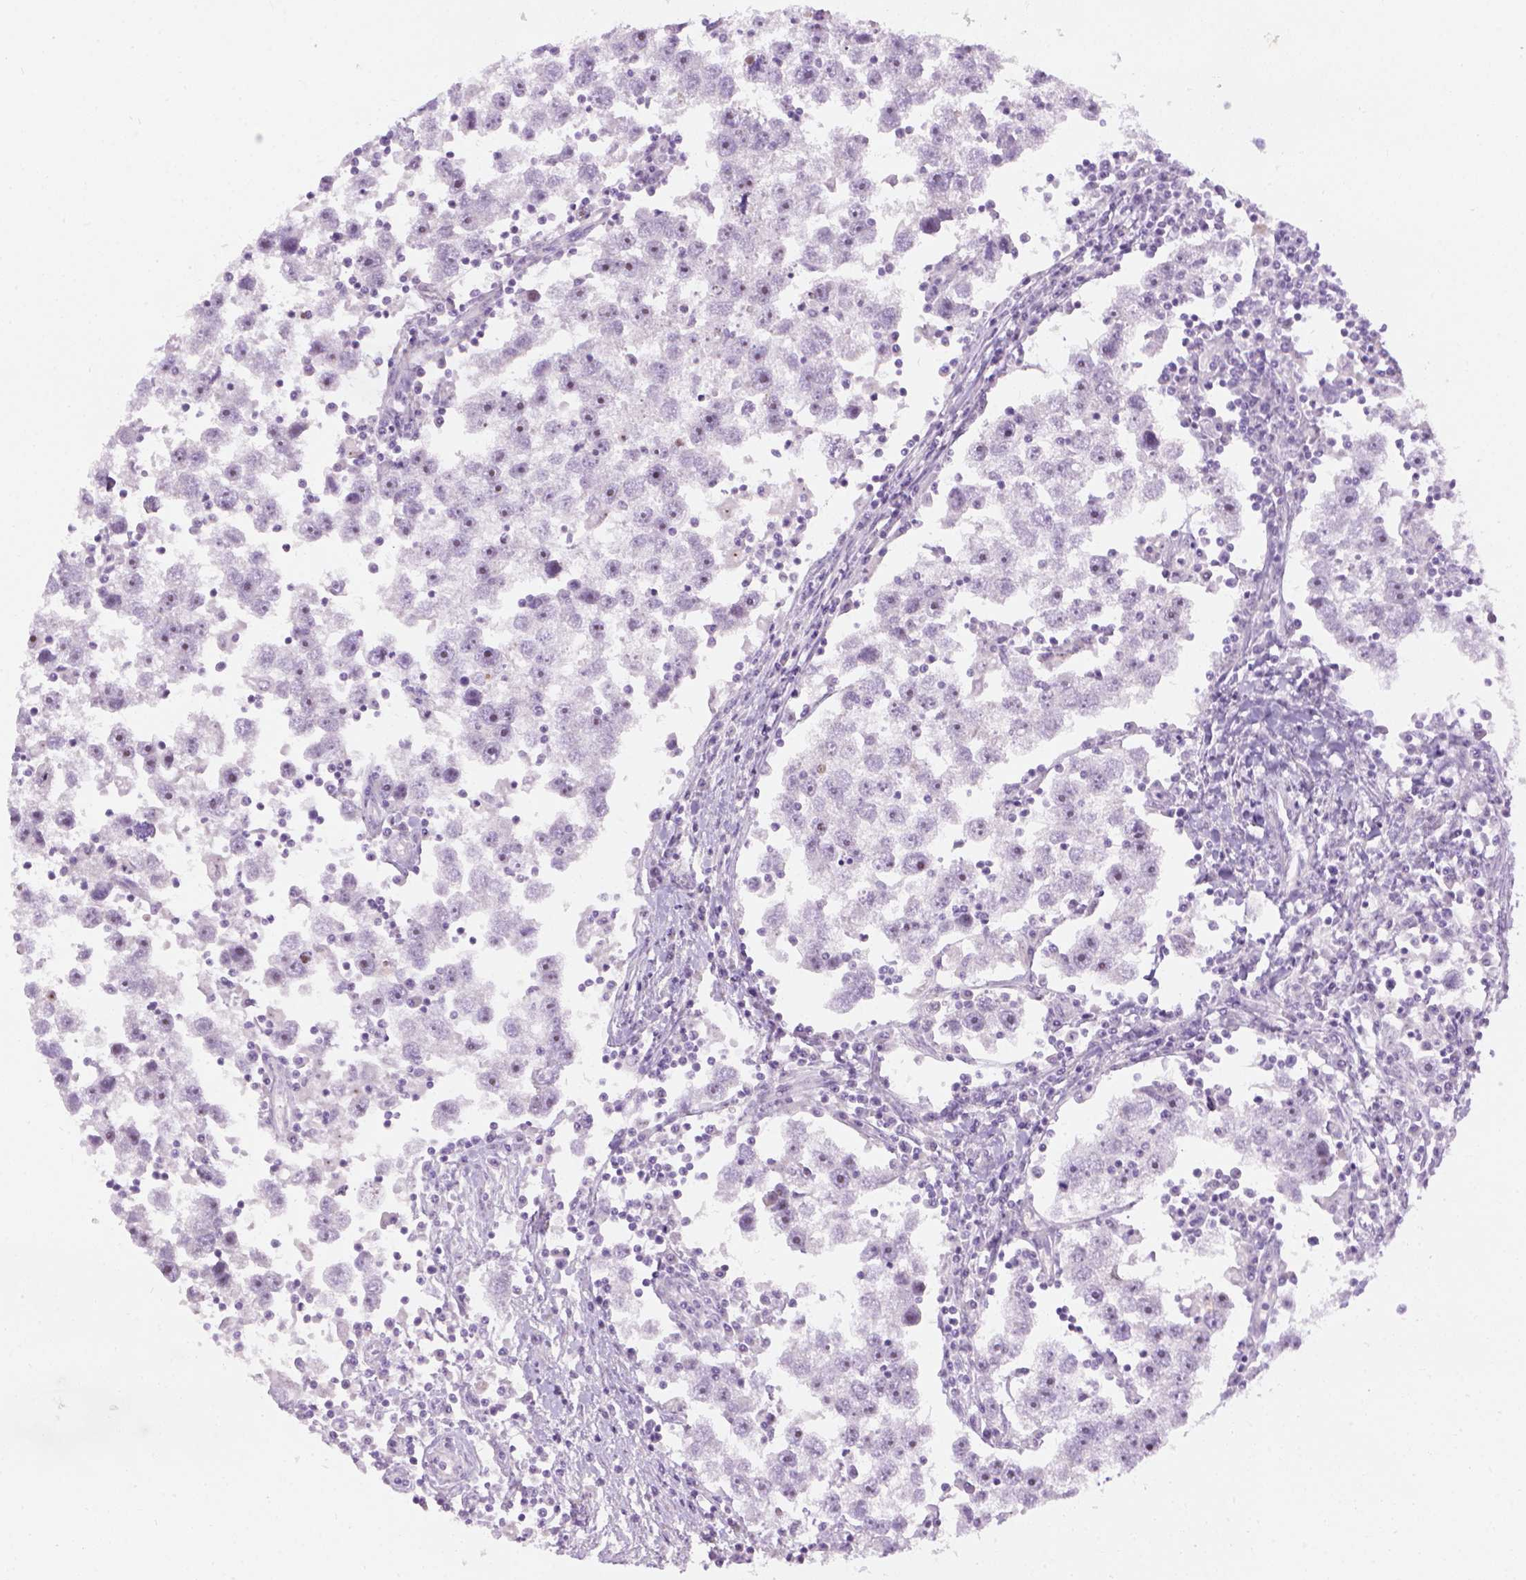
{"staining": {"intensity": "weak", "quantity": "25%-75%", "location": "nuclear"}, "tissue": "testis cancer", "cell_type": "Tumor cells", "image_type": "cancer", "snomed": [{"axis": "morphology", "description": "Seminoma, NOS"}, {"axis": "topography", "description": "Testis"}], "caption": "Seminoma (testis) stained with DAB immunohistochemistry (IHC) displays low levels of weak nuclear expression in approximately 25%-75% of tumor cells.", "gene": "UTP4", "patient": {"sex": "male", "age": 30}}